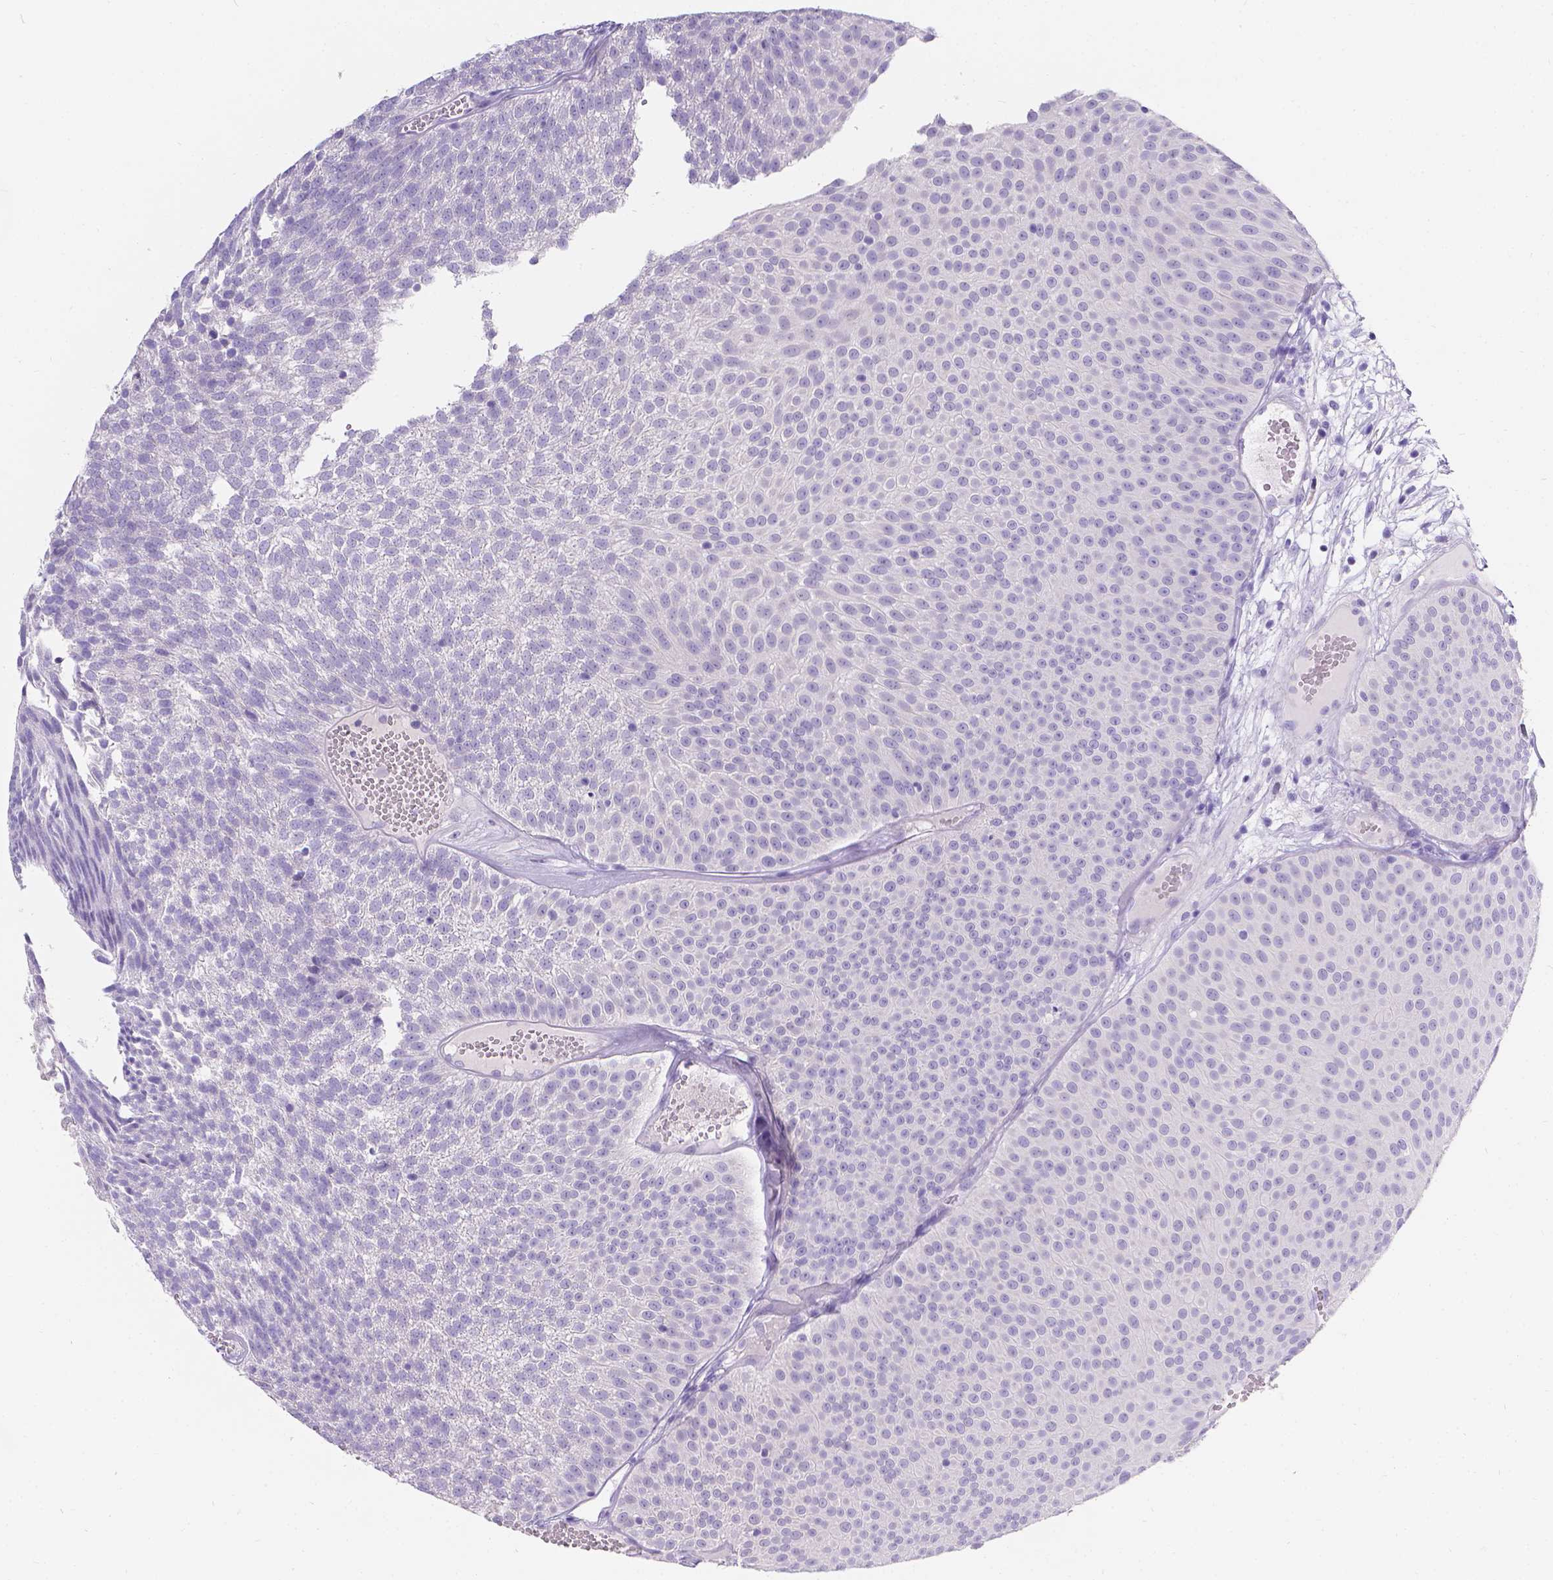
{"staining": {"intensity": "negative", "quantity": "none", "location": "none"}, "tissue": "urothelial cancer", "cell_type": "Tumor cells", "image_type": "cancer", "snomed": [{"axis": "morphology", "description": "Urothelial carcinoma, Low grade"}, {"axis": "topography", "description": "Urinary bladder"}], "caption": "Immunohistochemical staining of urothelial cancer displays no significant positivity in tumor cells.", "gene": "GNRHR", "patient": {"sex": "male", "age": 52}}